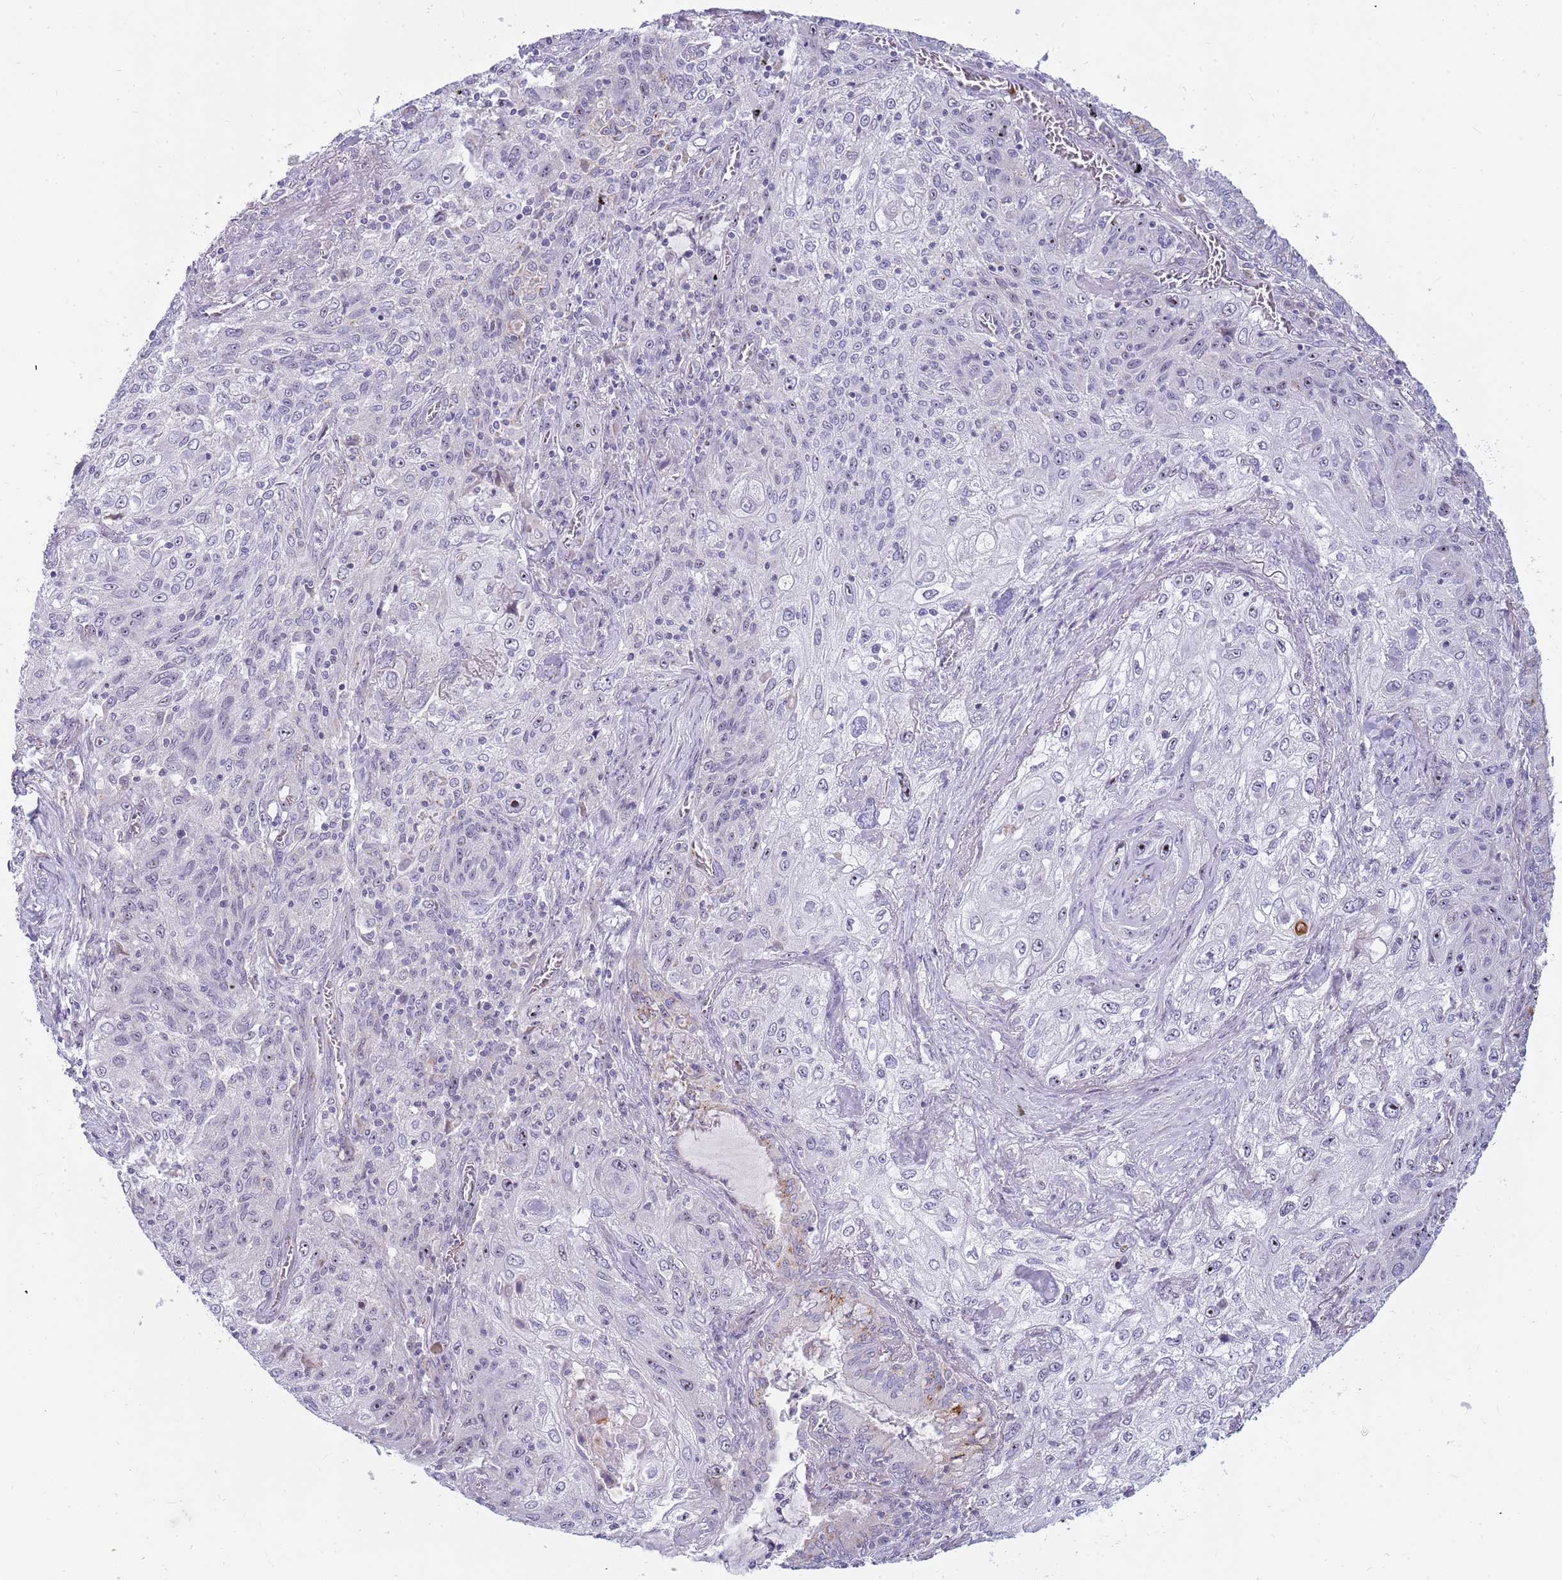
{"staining": {"intensity": "negative", "quantity": "none", "location": "none"}, "tissue": "lung cancer", "cell_type": "Tumor cells", "image_type": "cancer", "snomed": [{"axis": "morphology", "description": "Squamous cell carcinoma, NOS"}, {"axis": "topography", "description": "Lung"}], "caption": "Immunohistochemical staining of human lung squamous cell carcinoma reveals no significant positivity in tumor cells.", "gene": "DNAJA3", "patient": {"sex": "female", "age": 69}}